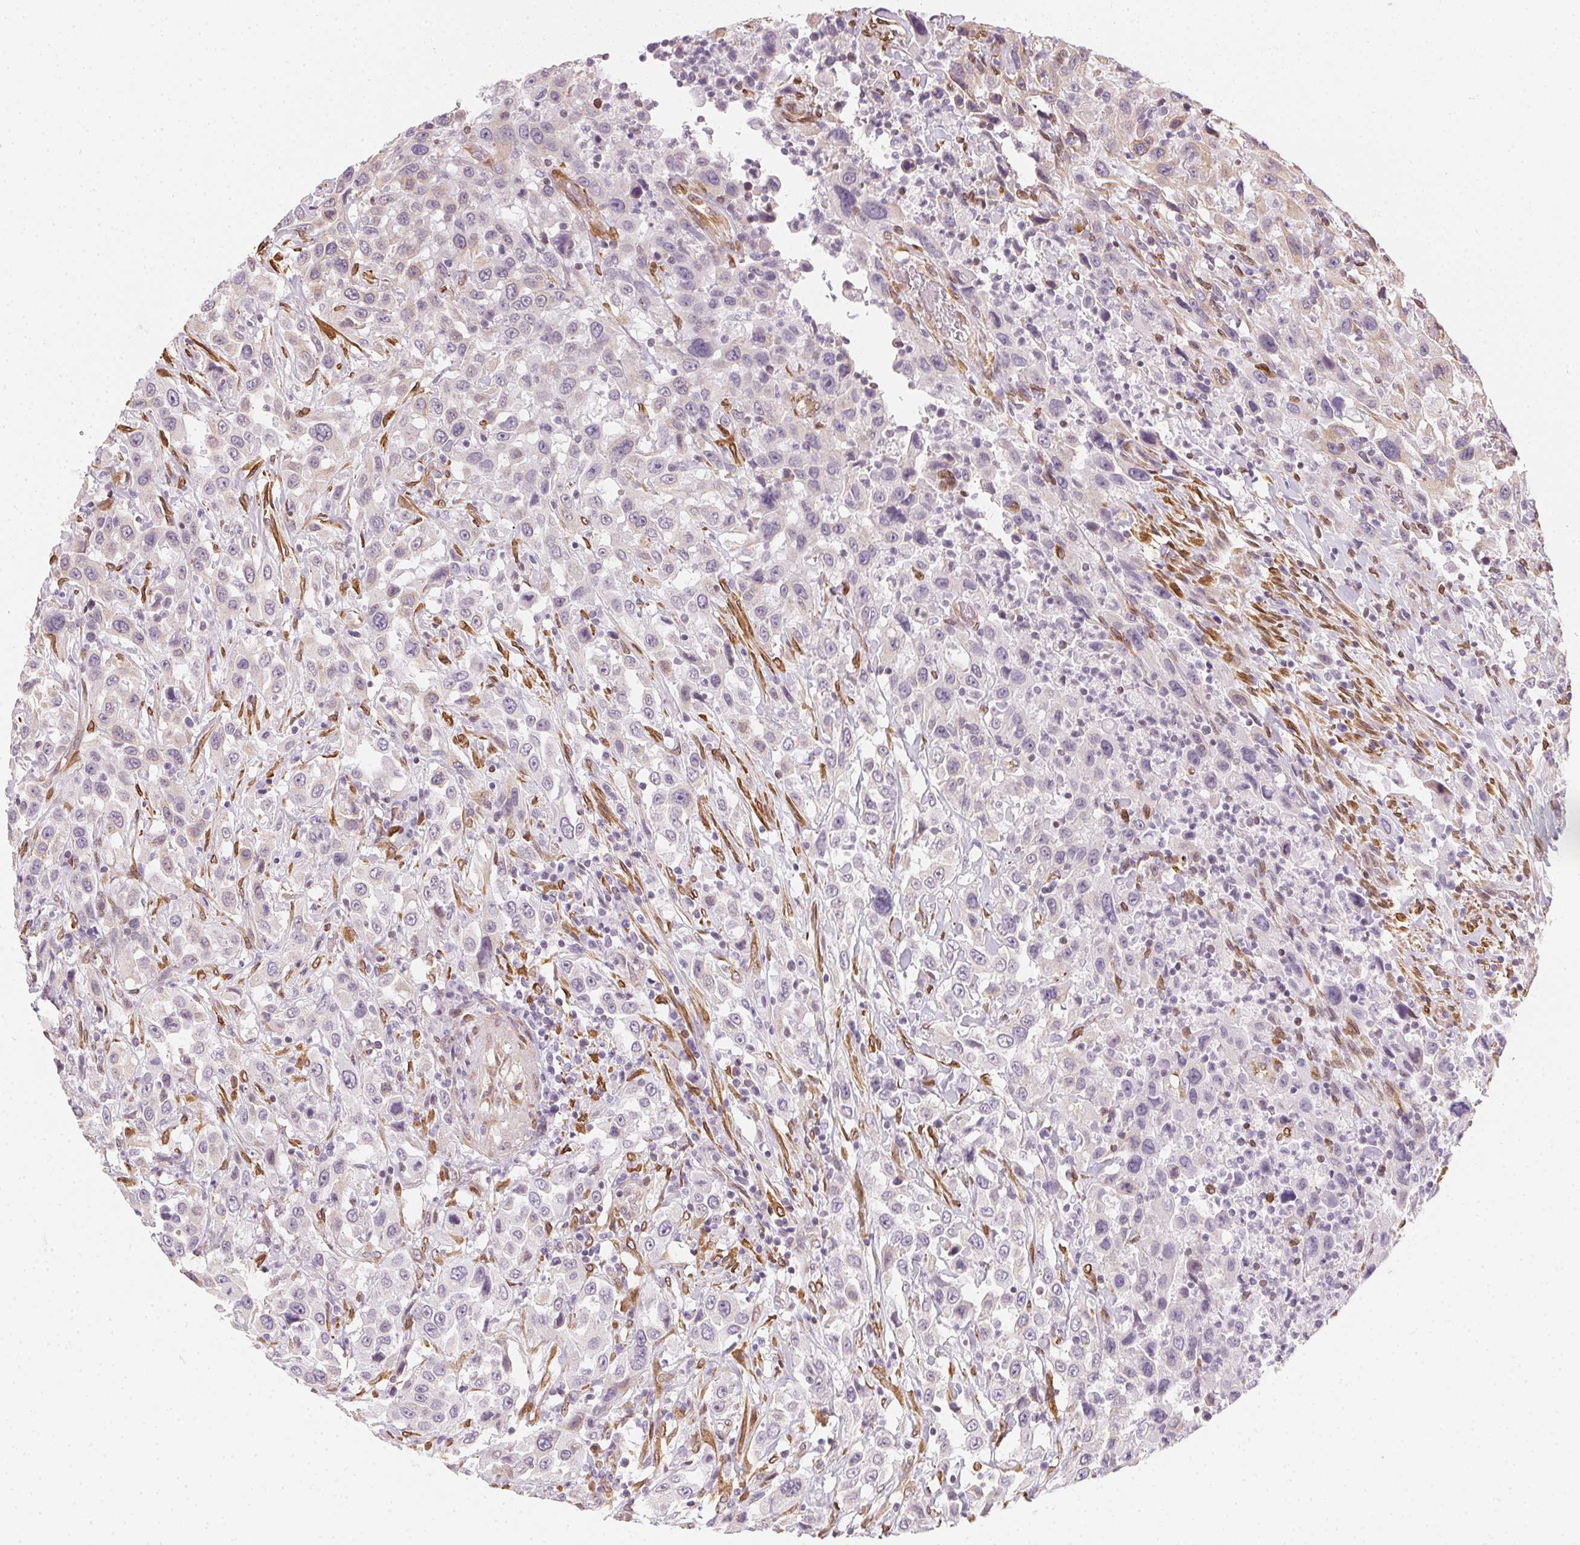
{"staining": {"intensity": "negative", "quantity": "none", "location": "none"}, "tissue": "urothelial cancer", "cell_type": "Tumor cells", "image_type": "cancer", "snomed": [{"axis": "morphology", "description": "Urothelial carcinoma, High grade"}, {"axis": "topography", "description": "Urinary bladder"}], "caption": "This is a histopathology image of immunohistochemistry staining of high-grade urothelial carcinoma, which shows no positivity in tumor cells.", "gene": "RSBN1", "patient": {"sex": "male", "age": 61}}